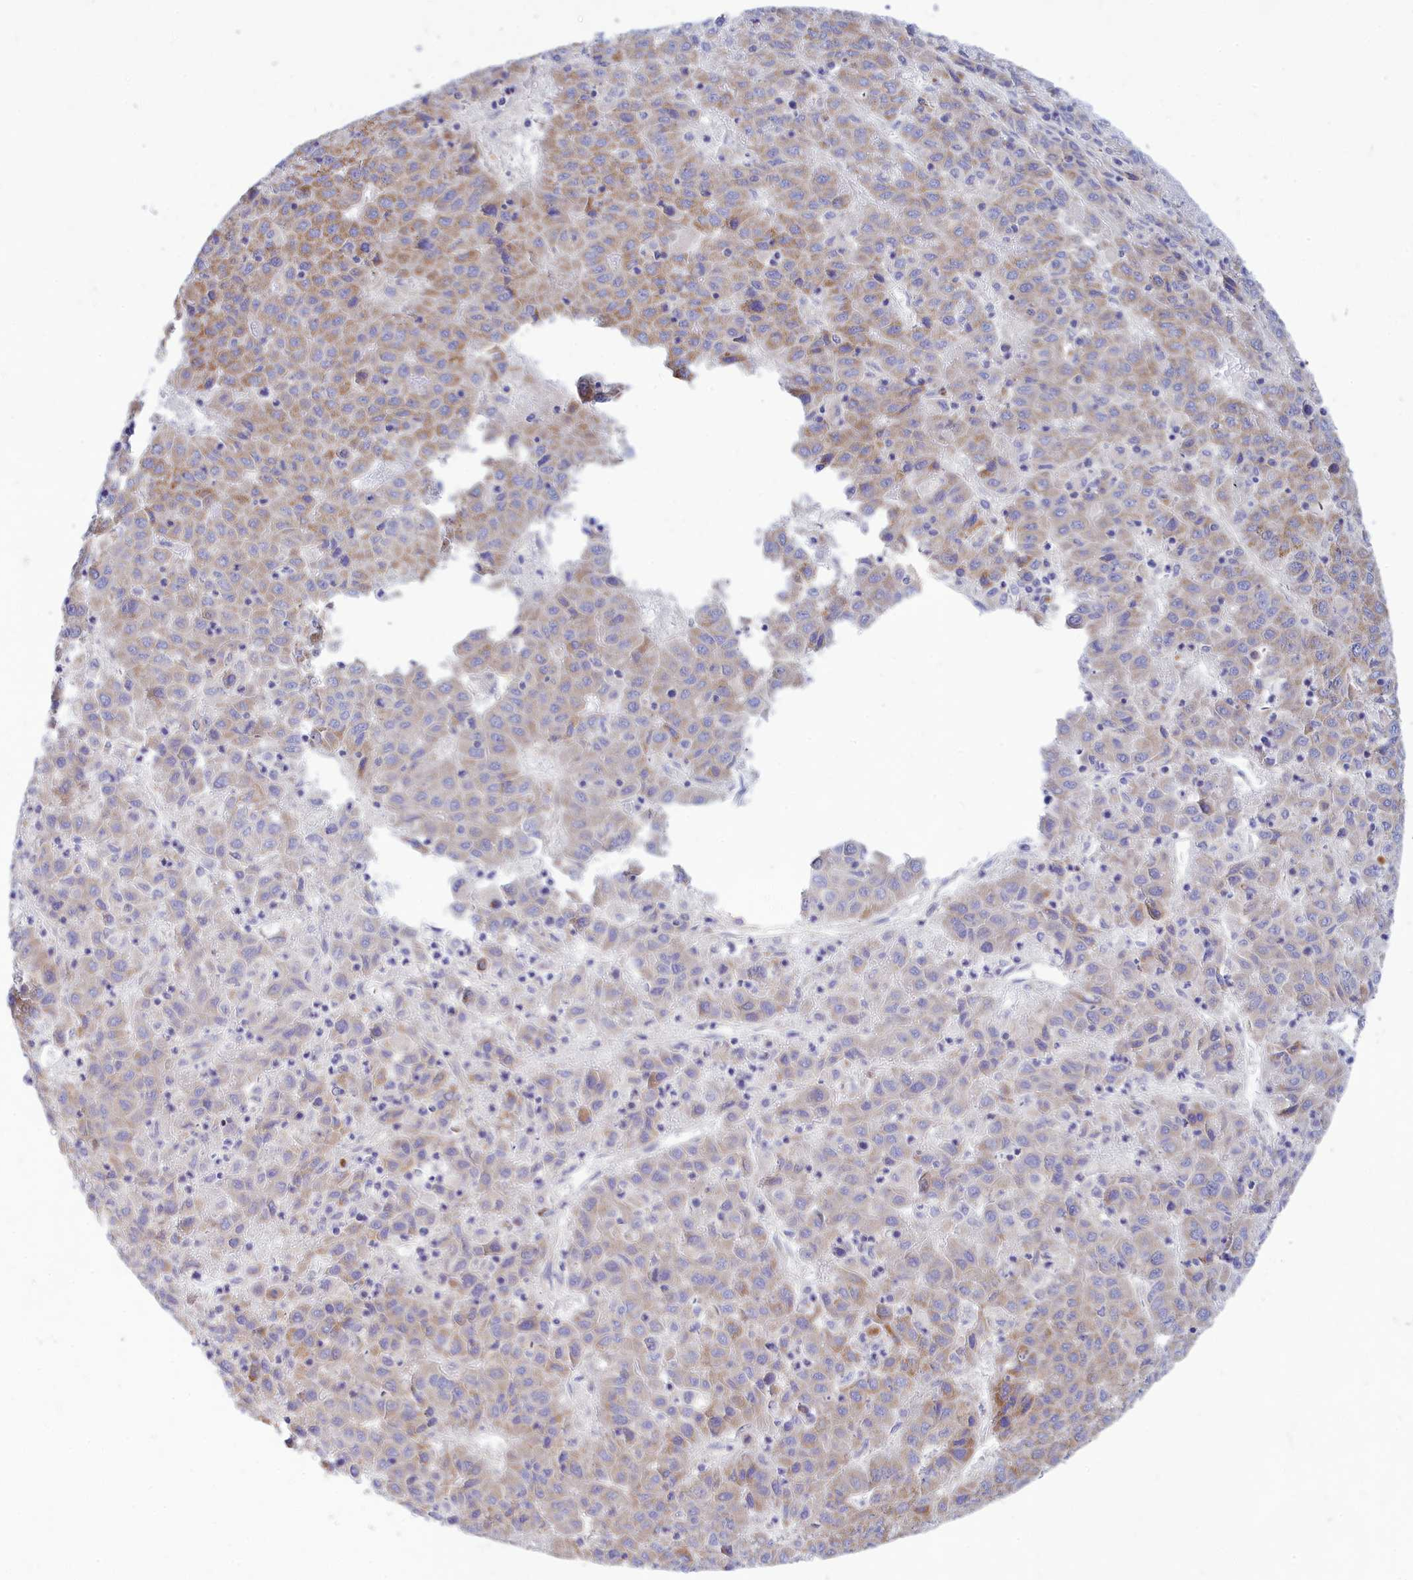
{"staining": {"intensity": "moderate", "quantity": "<25%", "location": "cytoplasmic/membranous"}, "tissue": "liver cancer", "cell_type": "Tumor cells", "image_type": "cancer", "snomed": [{"axis": "morphology", "description": "Carcinoma, Hepatocellular, NOS"}, {"axis": "topography", "description": "Liver"}], "caption": "Liver cancer (hepatocellular carcinoma) stained with a brown dye reveals moderate cytoplasmic/membranous positive staining in about <25% of tumor cells.", "gene": "TMEM30B", "patient": {"sex": "female", "age": 53}}